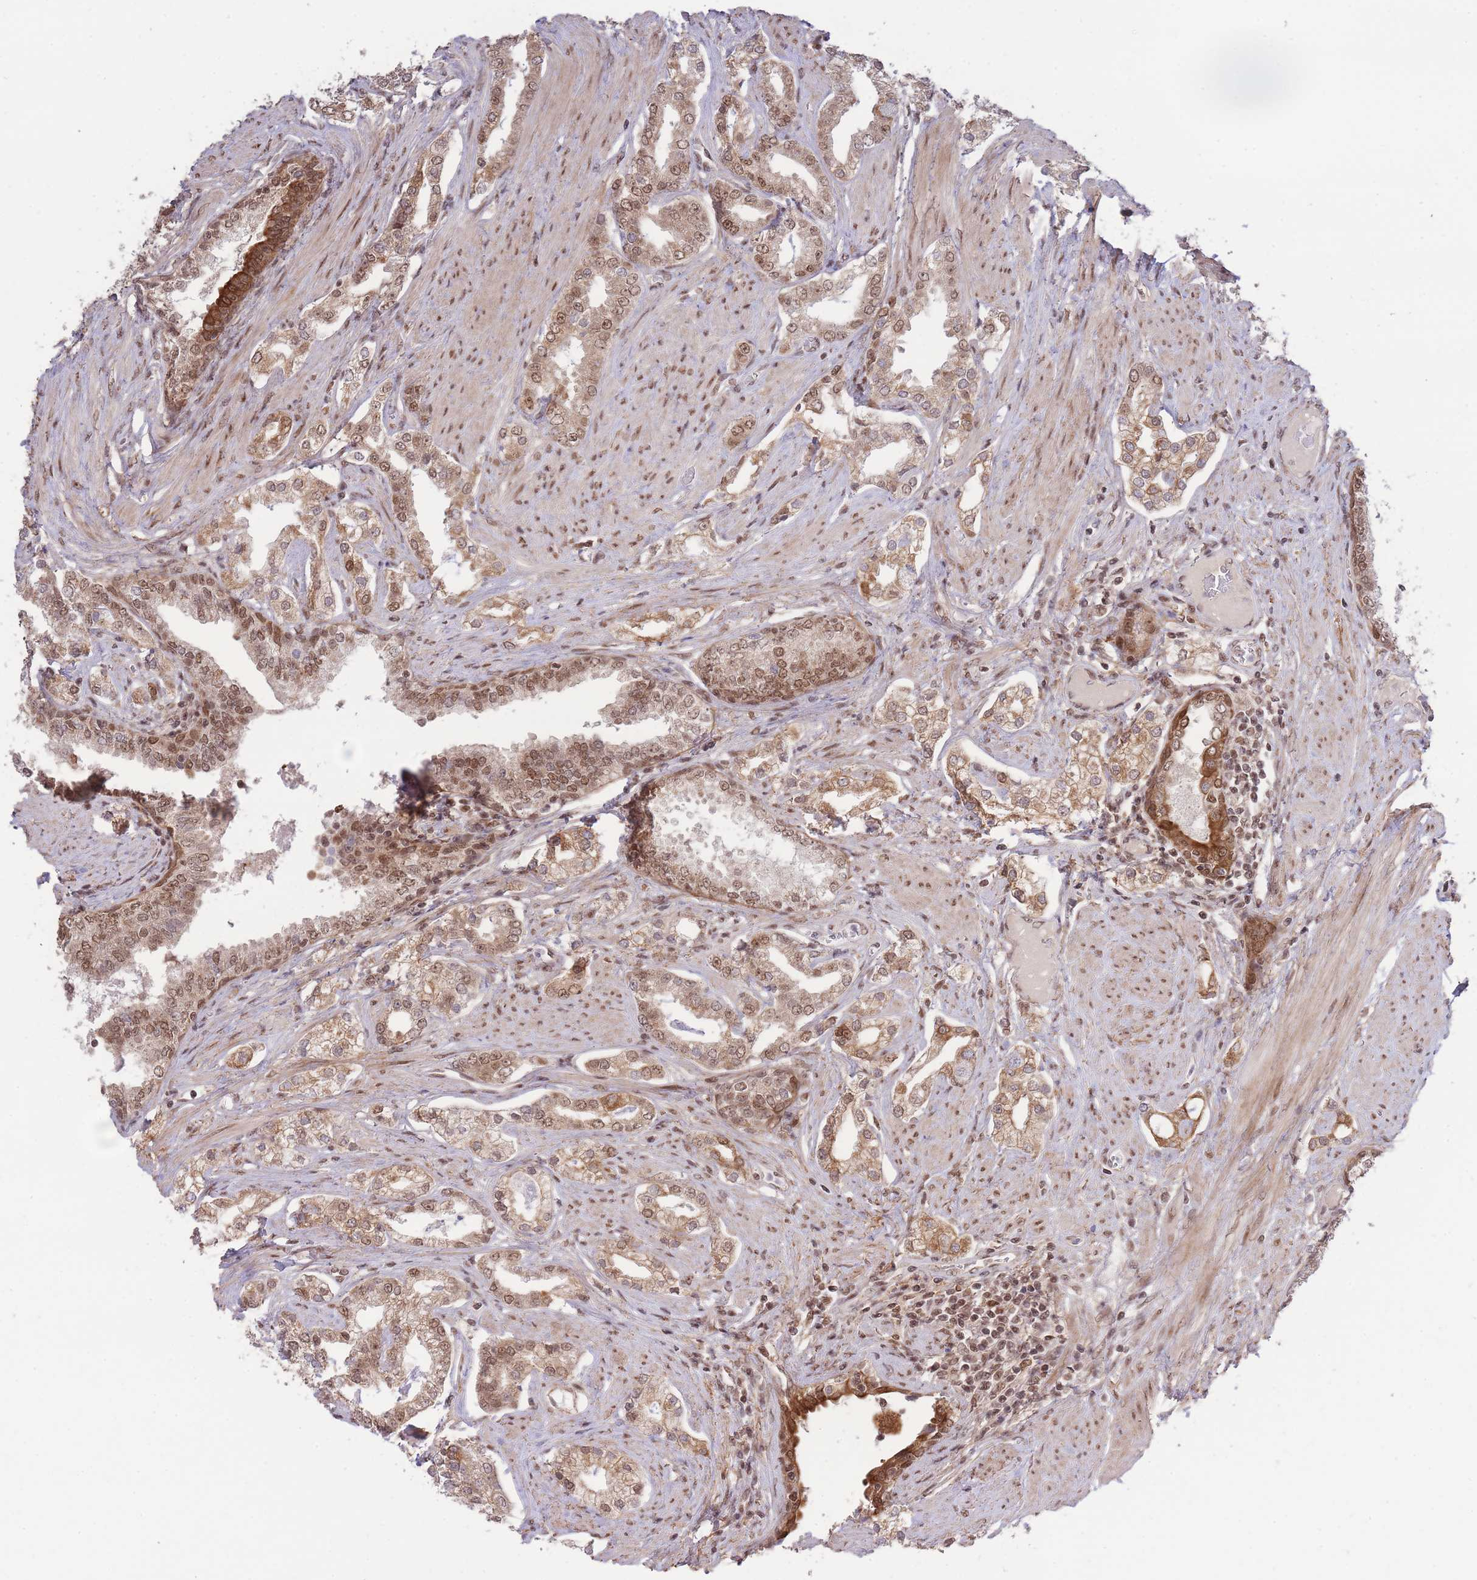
{"staining": {"intensity": "moderate", "quantity": ">75%", "location": "nuclear"}, "tissue": "prostate cancer", "cell_type": "Tumor cells", "image_type": "cancer", "snomed": [{"axis": "morphology", "description": "Adenocarcinoma, High grade"}, {"axis": "topography", "description": "Prostate"}], "caption": "This is an image of immunohistochemistry (IHC) staining of prostate cancer (adenocarcinoma (high-grade)), which shows moderate staining in the nuclear of tumor cells.", "gene": "CARD8", "patient": {"sex": "male", "age": 71}}